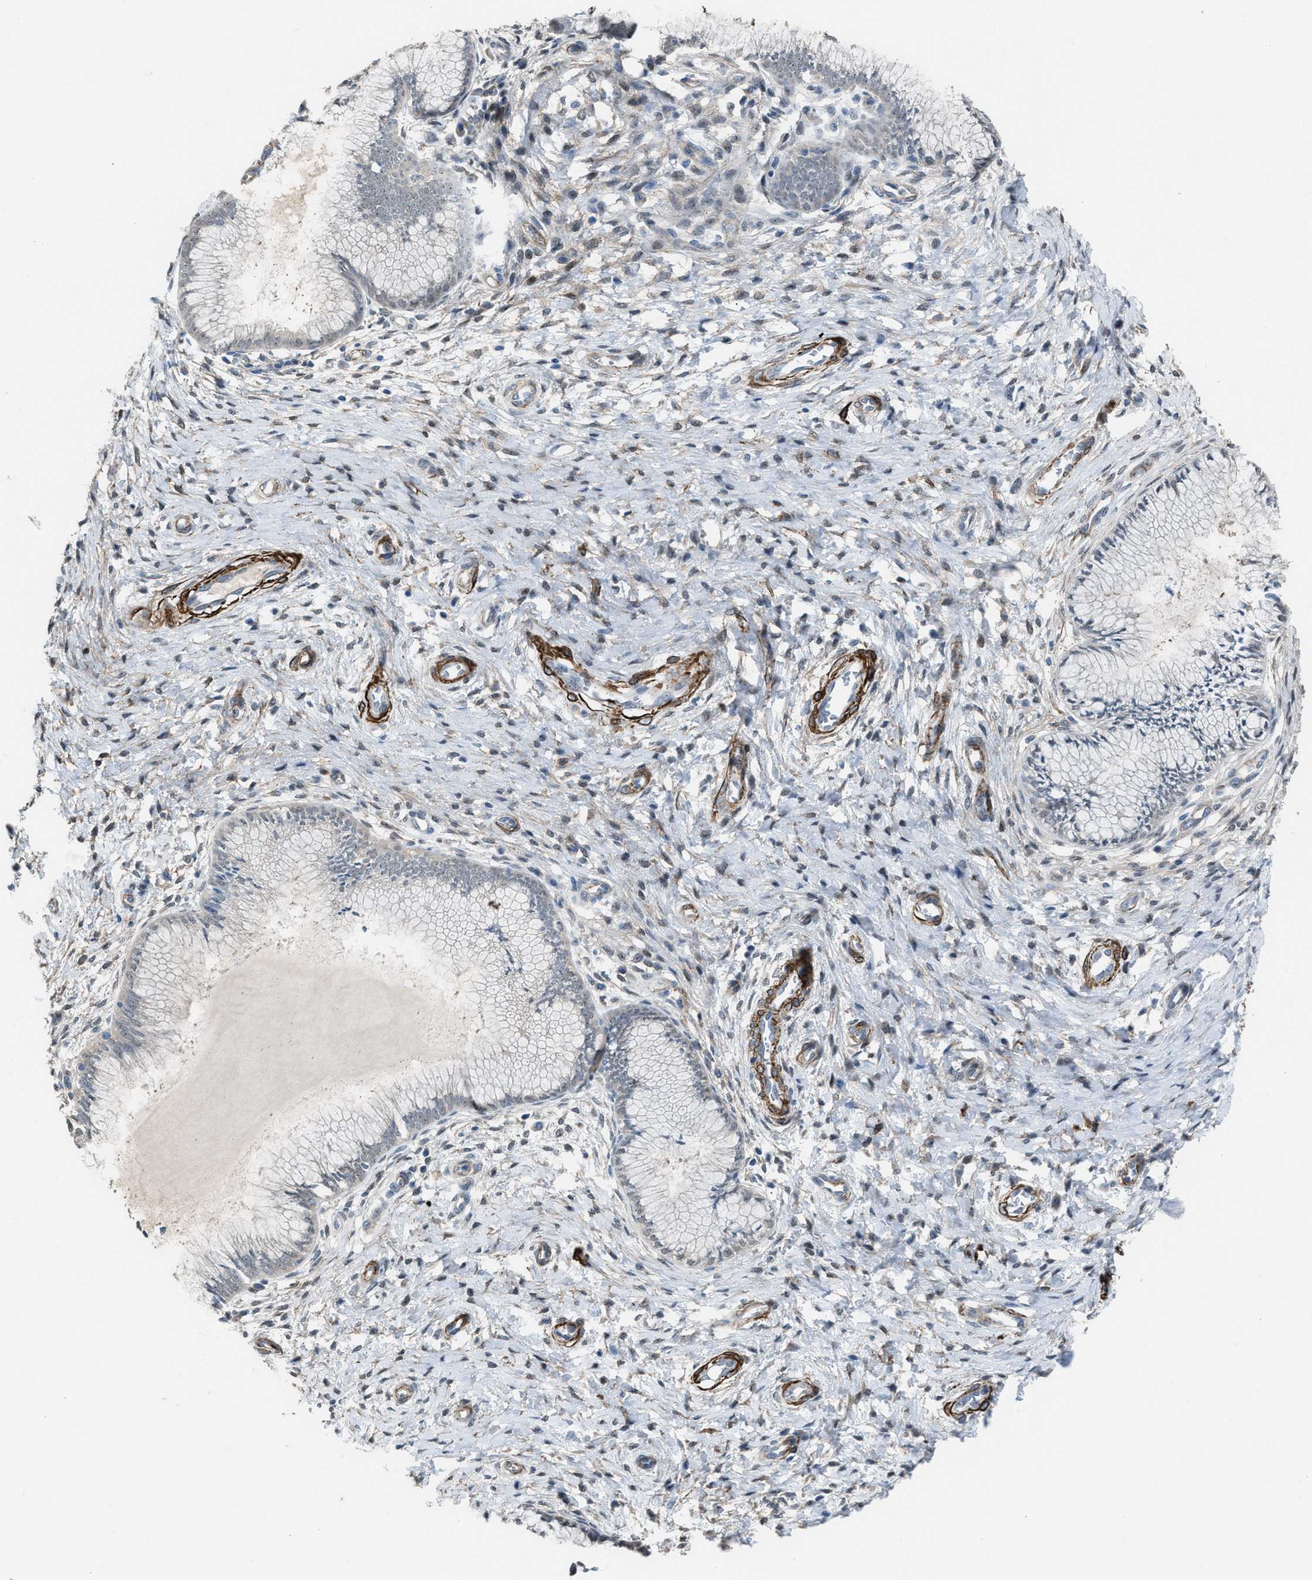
{"staining": {"intensity": "negative", "quantity": "none", "location": "none"}, "tissue": "cervix", "cell_type": "Glandular cells", "image_type": "normal", "snomed": [{"axis": "morphology", "description": "Normal tissue, NOS"}, {"axis": "topography", "description": "Cervix"}], "caption": "The histopathology image demonstrates no significant positivity in glandular cells of cervix.", "gene": "NQO2", "patient": {"sex": "female", "age": 55}}